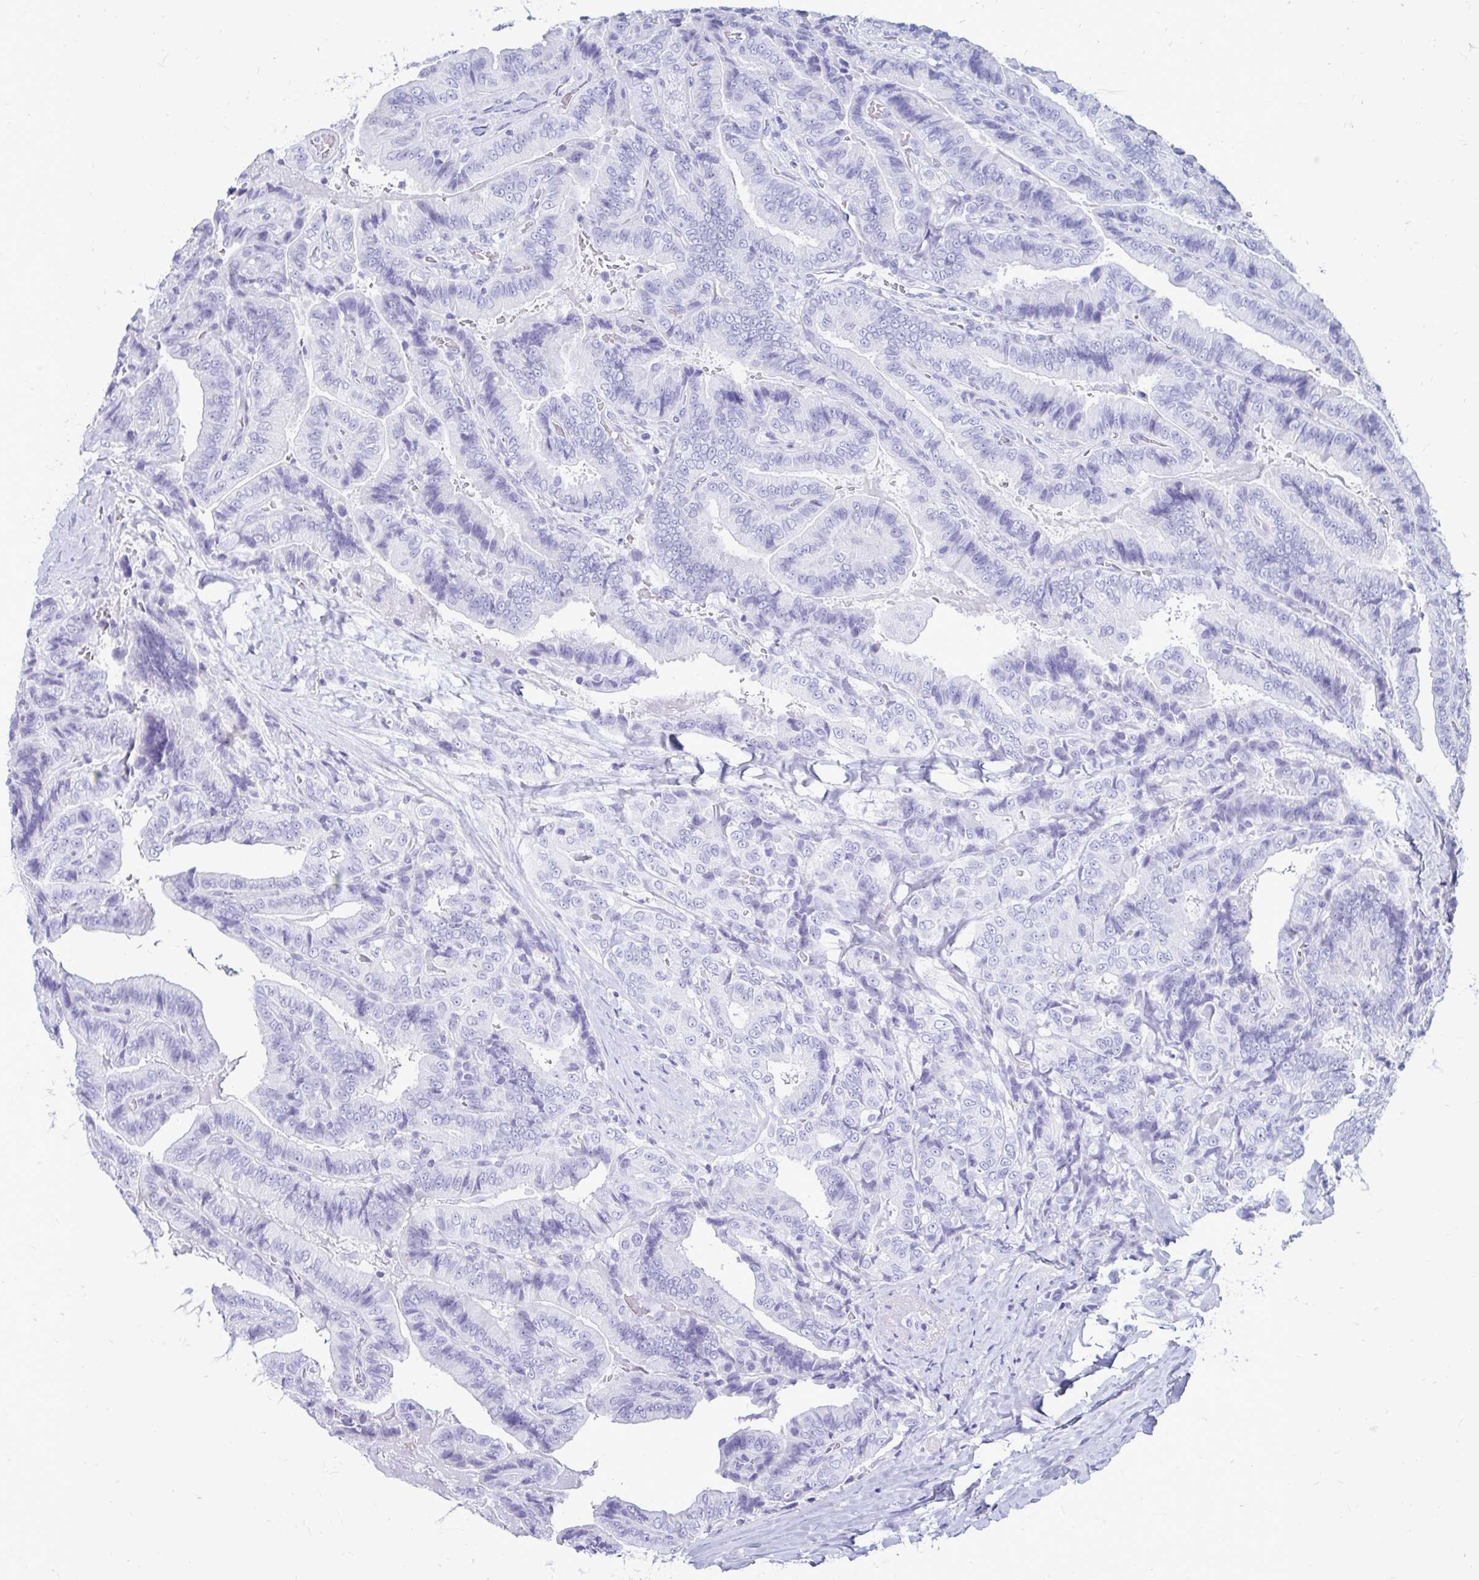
{"staining": {"intensity": "negative", "quantity": "none", "location": "none"}, "tissue": "thyroid cancer", "cell_type": "Tumor cells", "image_type": "cancer", "snomed": [{"axis": "morphology", "description": "Papillary adenocarcinoma, NOS"}, {"axis": "topography", "description": "Thyroid gland"}], "caption": "An image of thyroid cancer (papillary adenocarcinoma) stained for a protein exhibits no brown staining in tumor cells.", "gene": "OR10R2", "patient": {"sex": "male", "age": 61}}